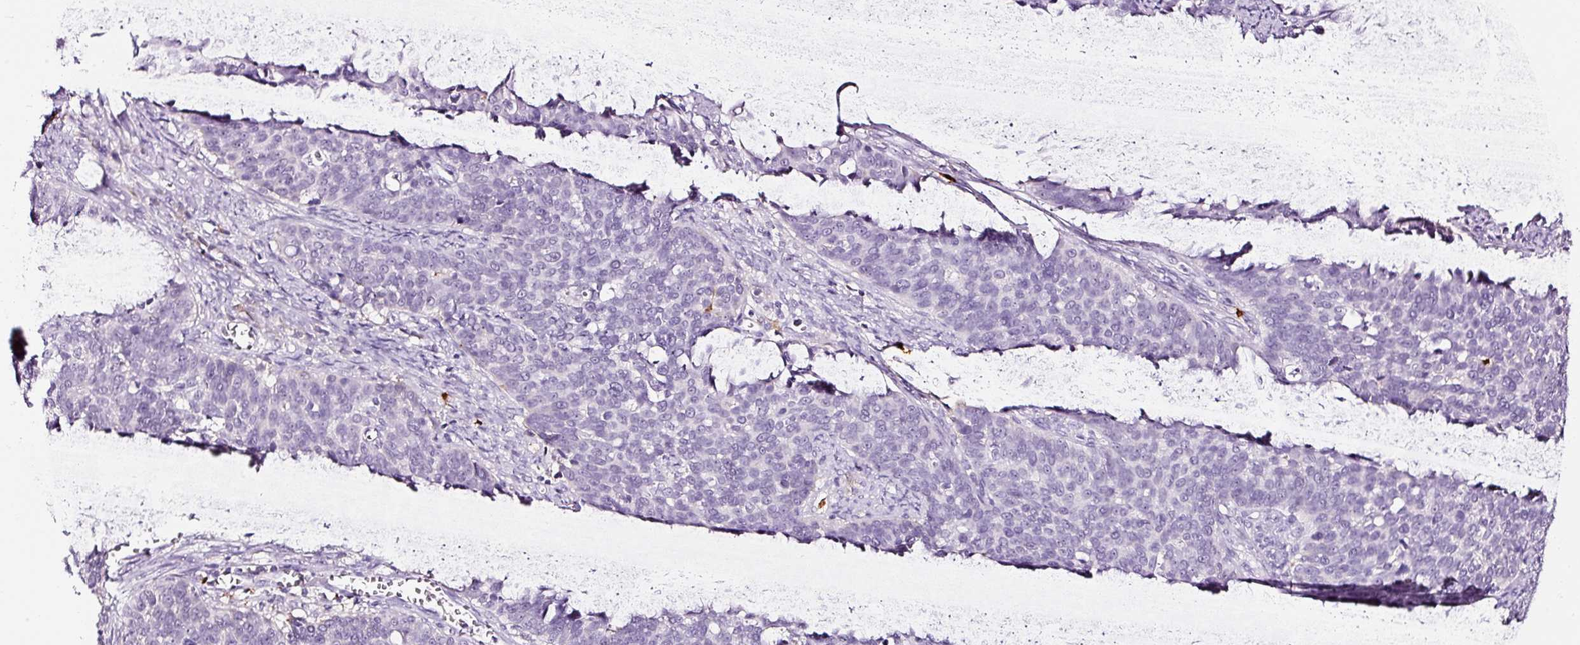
{"staining": {"intensity": "negative", "quantity": "none", "location": "none"}, "tissue": "cervical cancer", "cell_type": "Tumor cells", "image_type": "cancer", "snomed": [{"axis": "morphology", "description": "Squamous cell carcinoma, NOS"}, {"axis": "topography", "description": "Cervix"}], "caption": "High power microscopy histopathology image of an immunohistochemistry micrograph of squamous cell carcinoma (cervical), revealing no significant expression in tumor cells.", "gene": "LAMP3", "patient": {"sex": "female", "age": 39}}